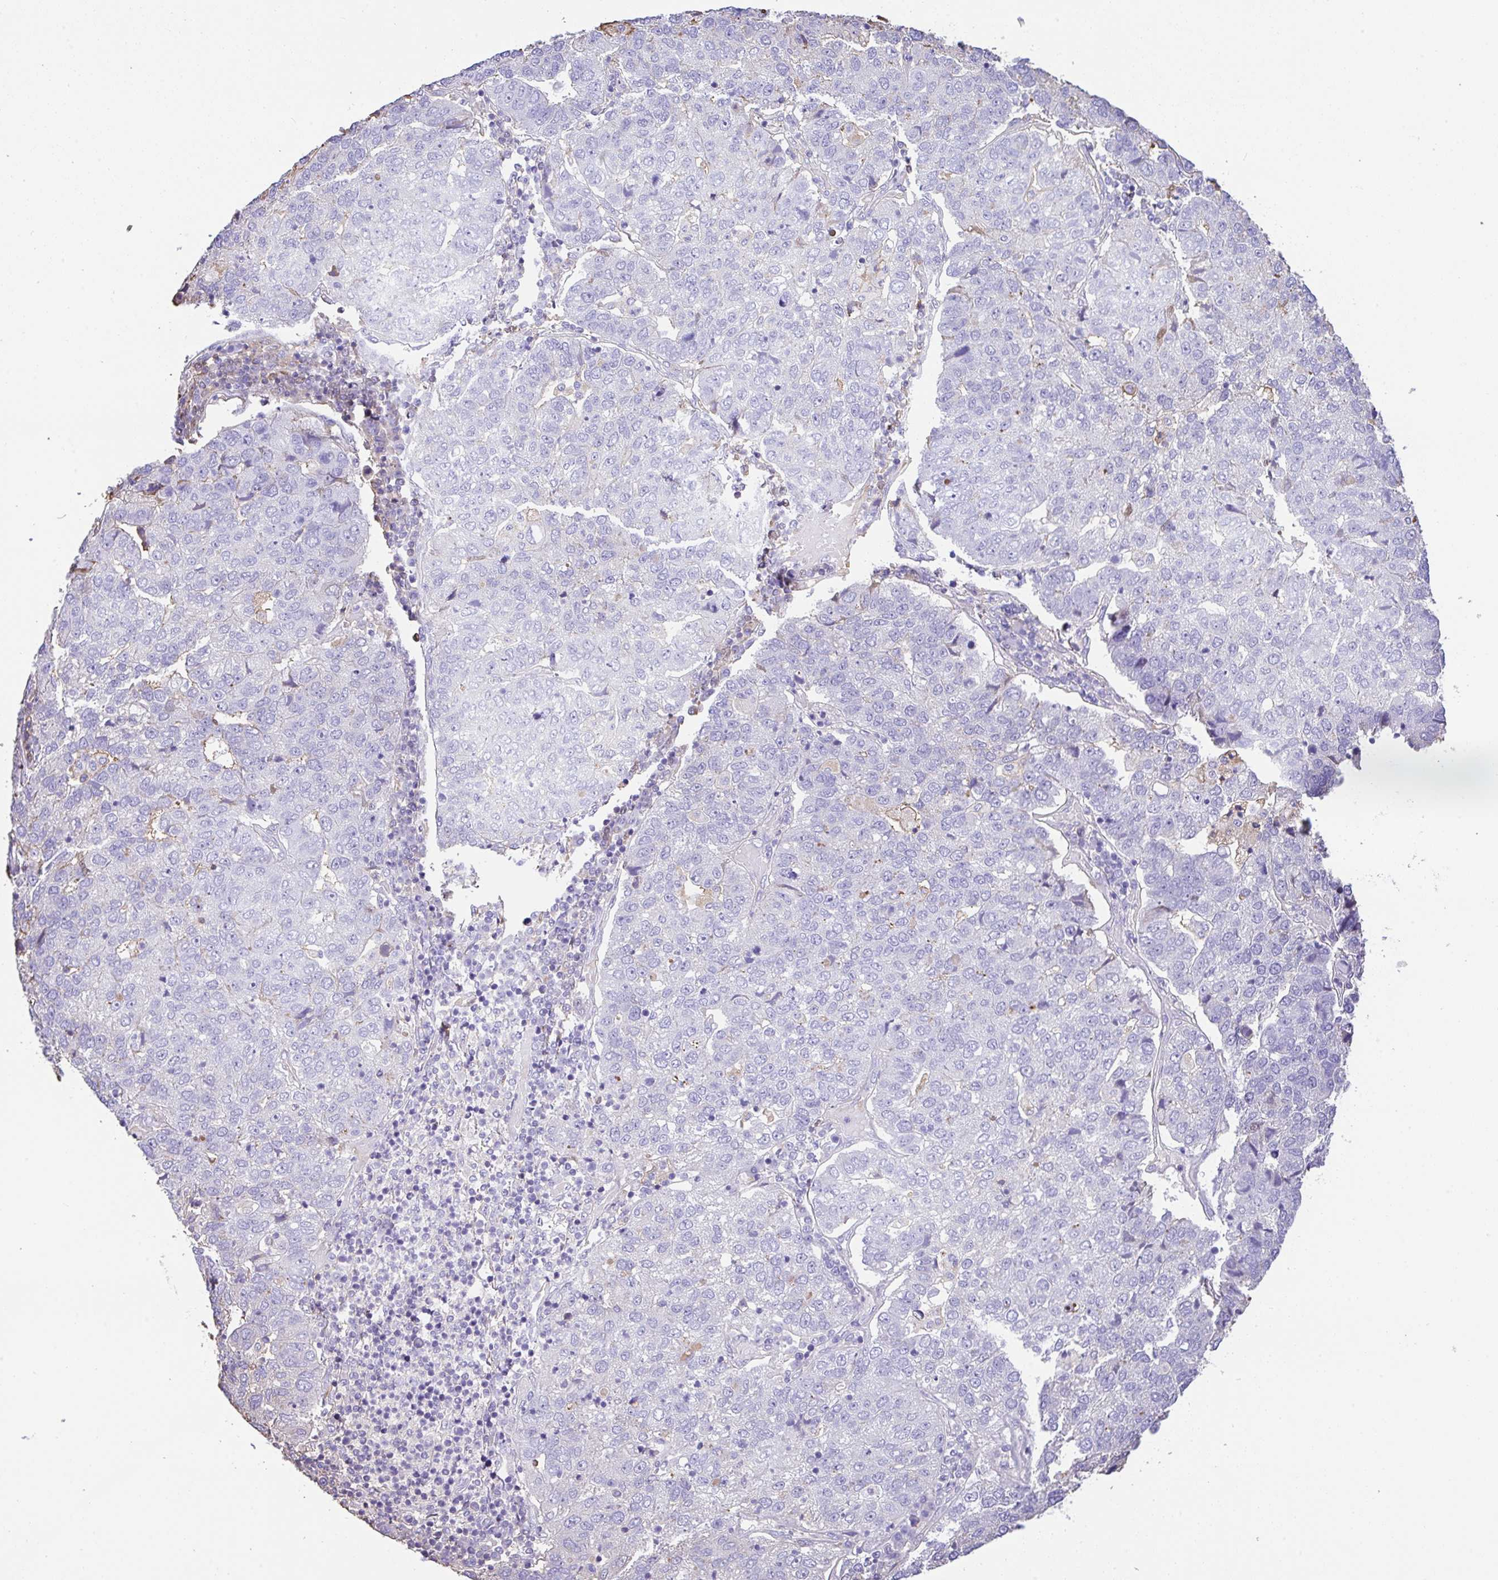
{"staining": {"intensity": "negative", "quantity": "none", "location": "none"}, "tissue": "pancreatic cancer", "cell_type": "Tumor cells", "image_type": "cancer", "snomed": [{"axis": "morphology", "description": "Adenocarcinoma, NOS"}, {"axis": "topography", "description": "Pancreas"}], "caption": "IHC of human adenocarcinoma (pancreatic) exhibits no positivity in tumor cells.", "gene": "HOXC12", "patient": {"sex": "female", "age": 61}}